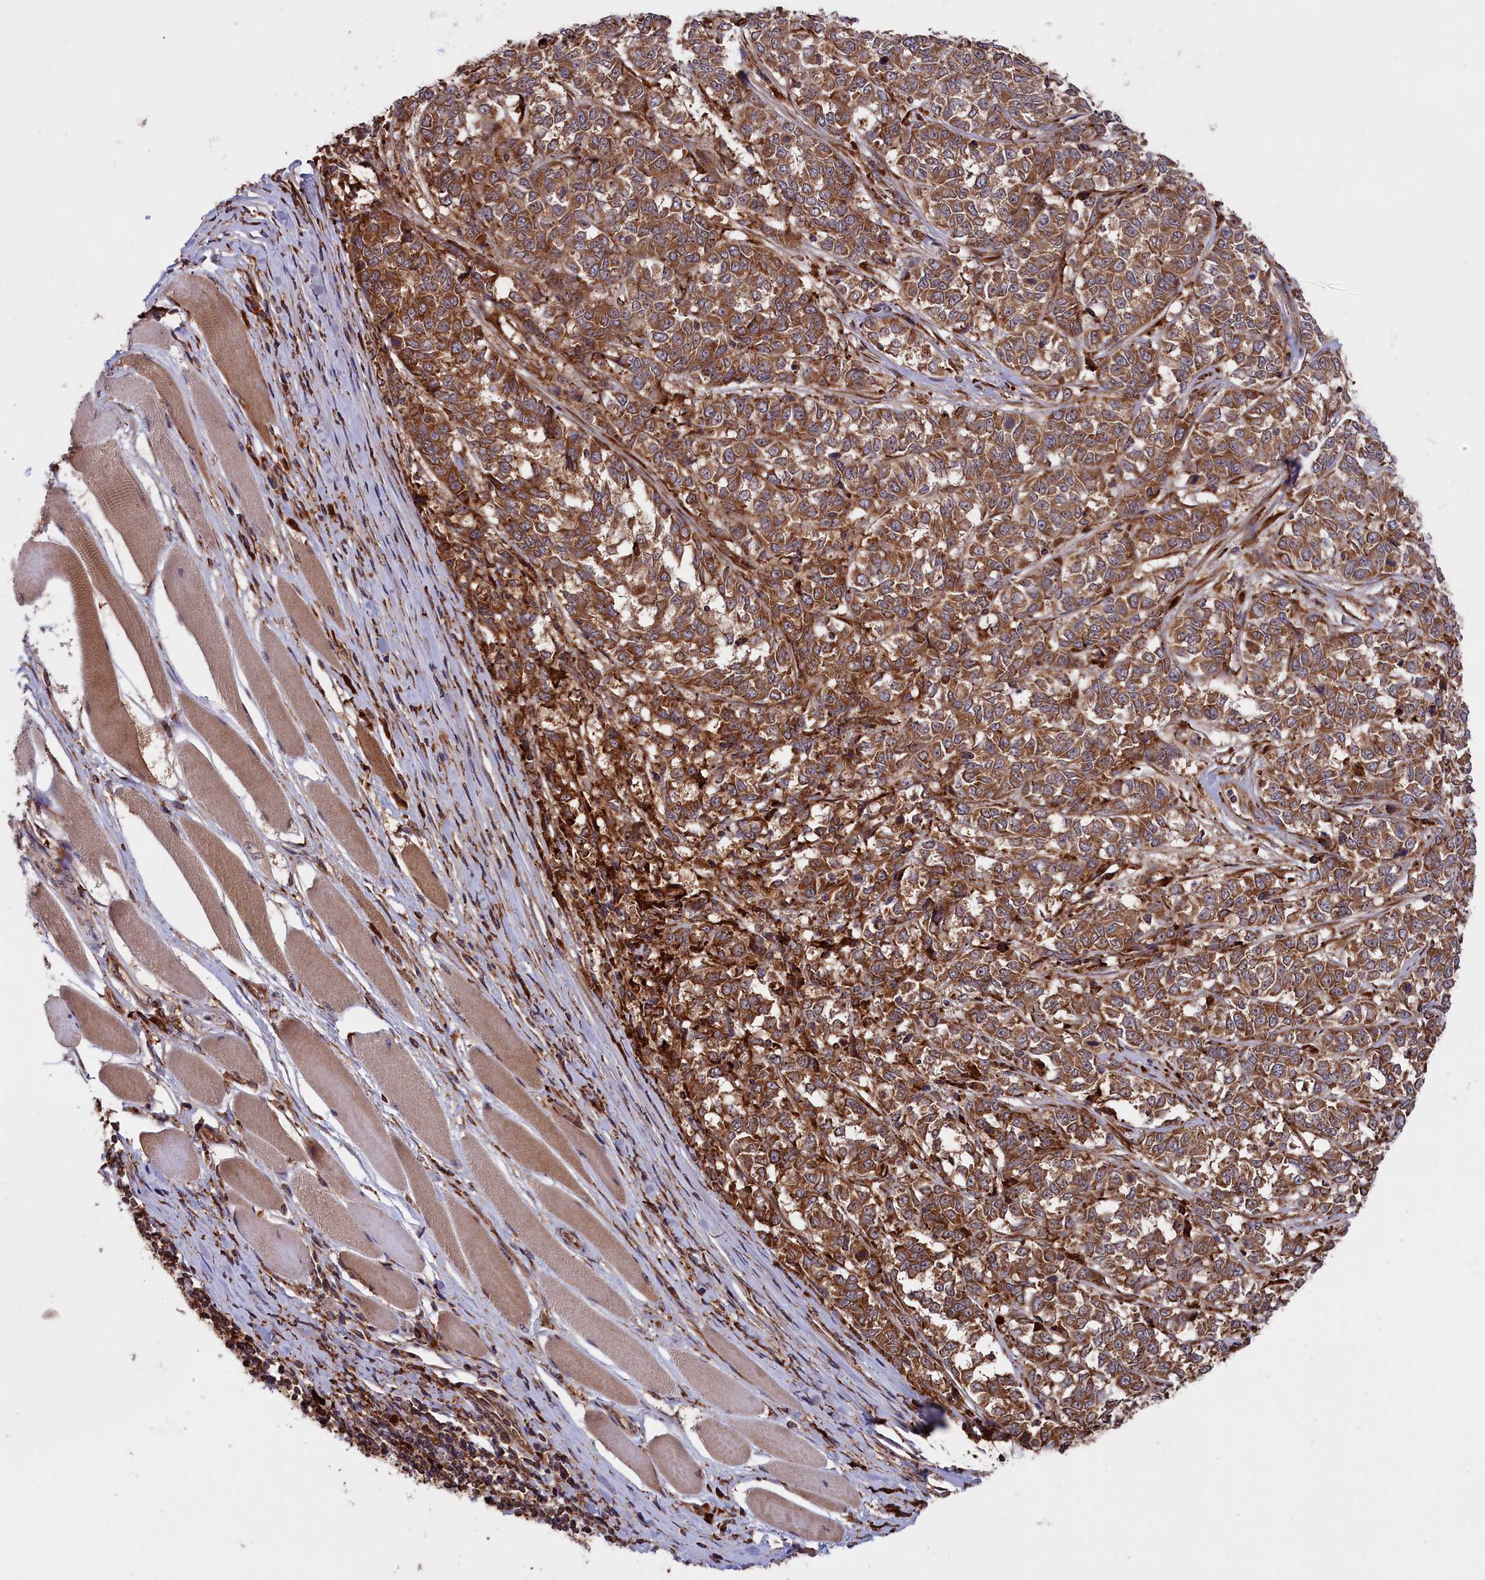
{"staining": {"intensity": "moderate", "quantity": ">75%", "location": "cytoplasmic/membranous"}, "tissue": "melanoma", "cell_type": "Tumor cells", "image_type": "cancer", "snomed": [{"axis": "morphology", "description": "Malignant melanoma, NOS"}, {"axis": "topography", "description": "Skin"}], "caption": "Melanoma stained for a protein (brown) exhibits moderate cytoplasmic/membranous positive expression in about >75% of tumor cells.", "gene": "PLA2G4C", "patient": {"sex": "female", "age": 72}}